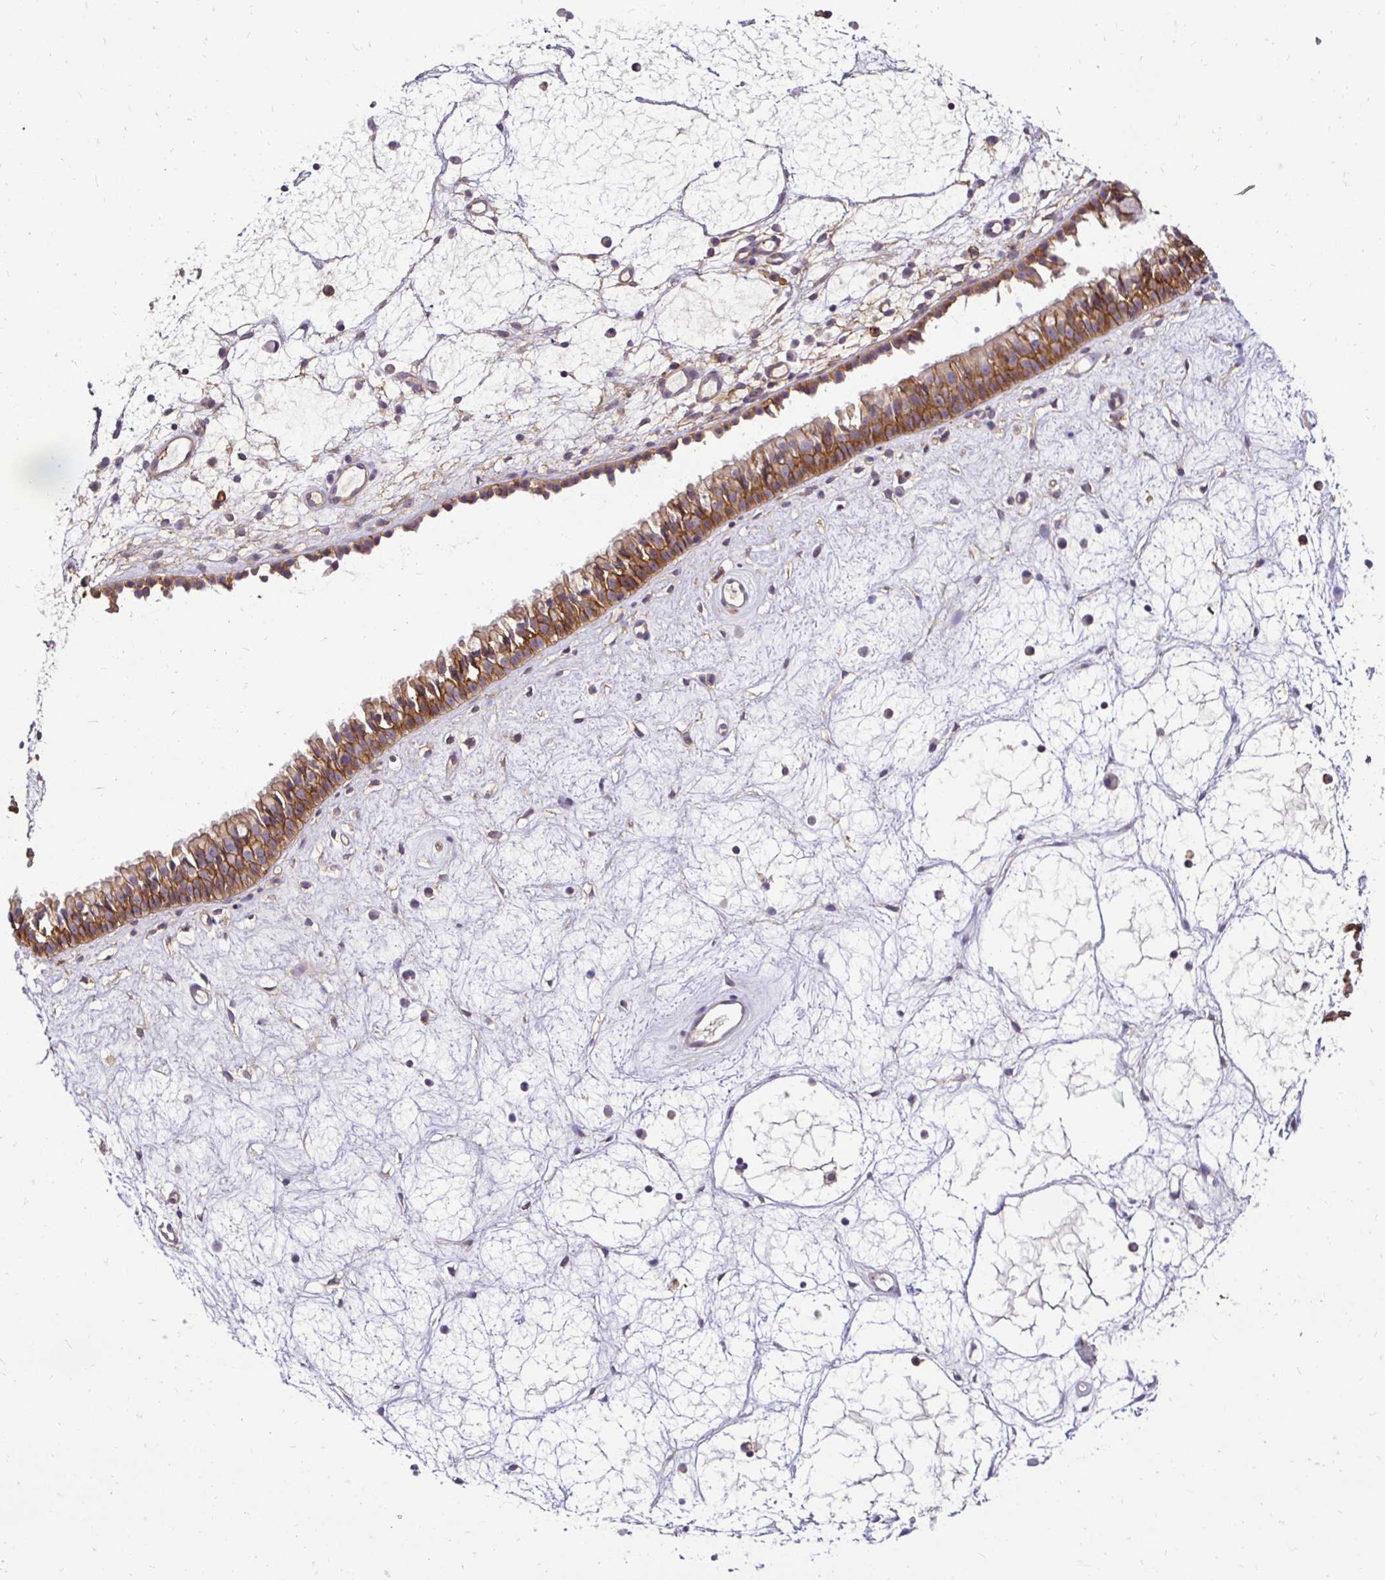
{"staining": {"intensity": "moderate", "quantity": ">75%", "location": "cytoplasmic/membranous"}, "tissue": "nasopharynx", "cell_type": "Respiratory epithelial cells", "image_type": "normal", "snomed": [{"axis": "morphology", "description": "Normal tissue, NOS"}, {"axis": "topography", "description": "Nasopharynx"}], "caption": "A brown stain labels moderate cytoplasmic/membranous expression of a protein in respiratory epithelial cells of unremarkable nasopharynx.", "gene": "SLC9A1", "patient": {"sex": "male", "age": 69}}